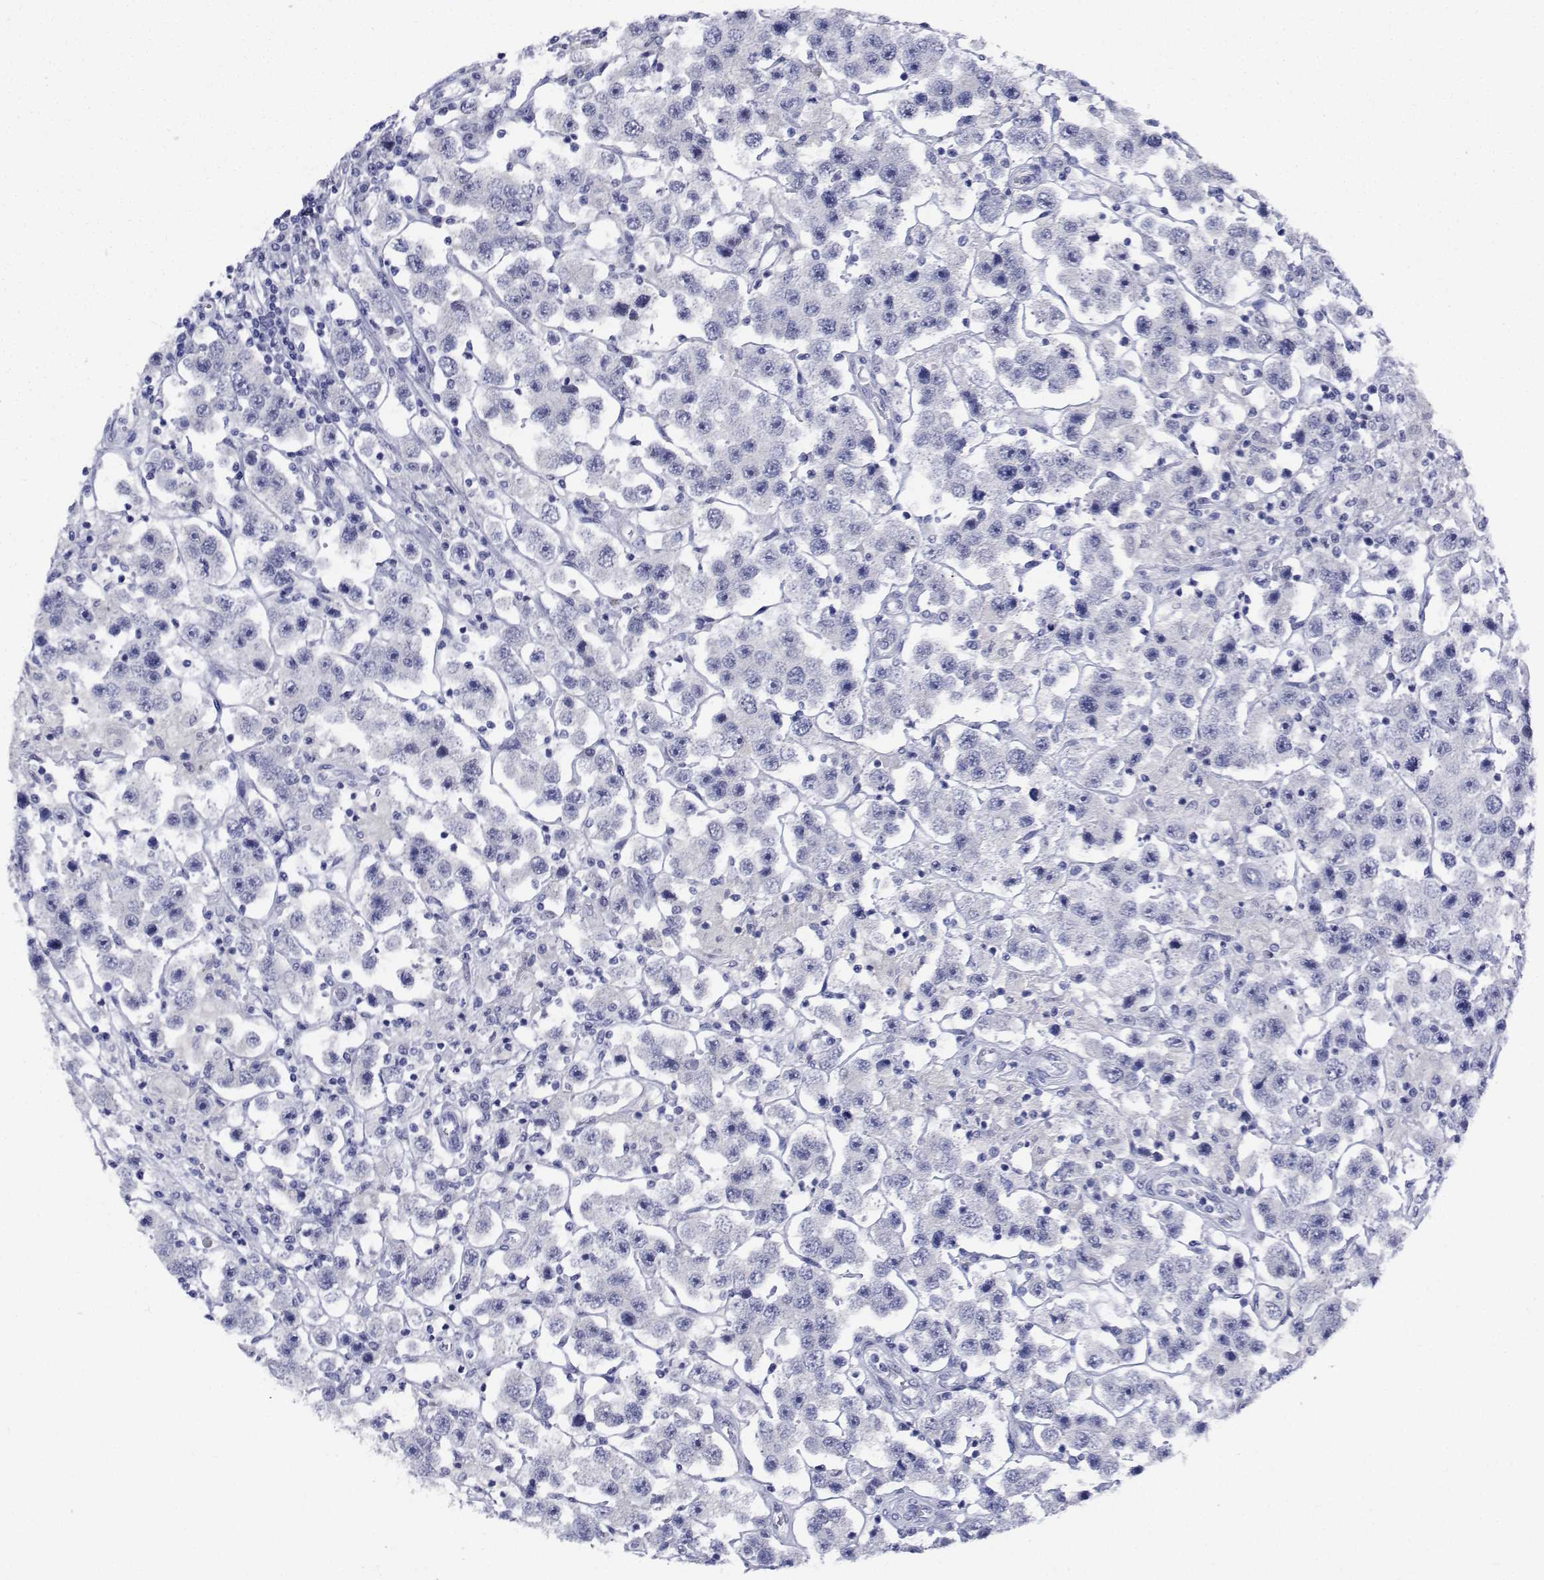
{"staining": {"intensity": "negative", "quantity": "none", "location": "none"}, "tissue": "testis cancer", "cell_type": "Tumor cells", "image_type": "cancer", "snomed": [{"axis": "morphology", "description": "Seminoma, NOS"}, {"axis": "topography", "description": "Testis"}], "caption": "Seminoma (testis) was stained to show a protein in brown. There is no significant positivity in tumor cells. The staining is performed using DAB (3,3'-diaminobenzidine) brown chromogen with nuclei counter-stained in using hematoxylin.", "gene": "PLXNA4", "patient": {"sex": "male", "age": 45}}